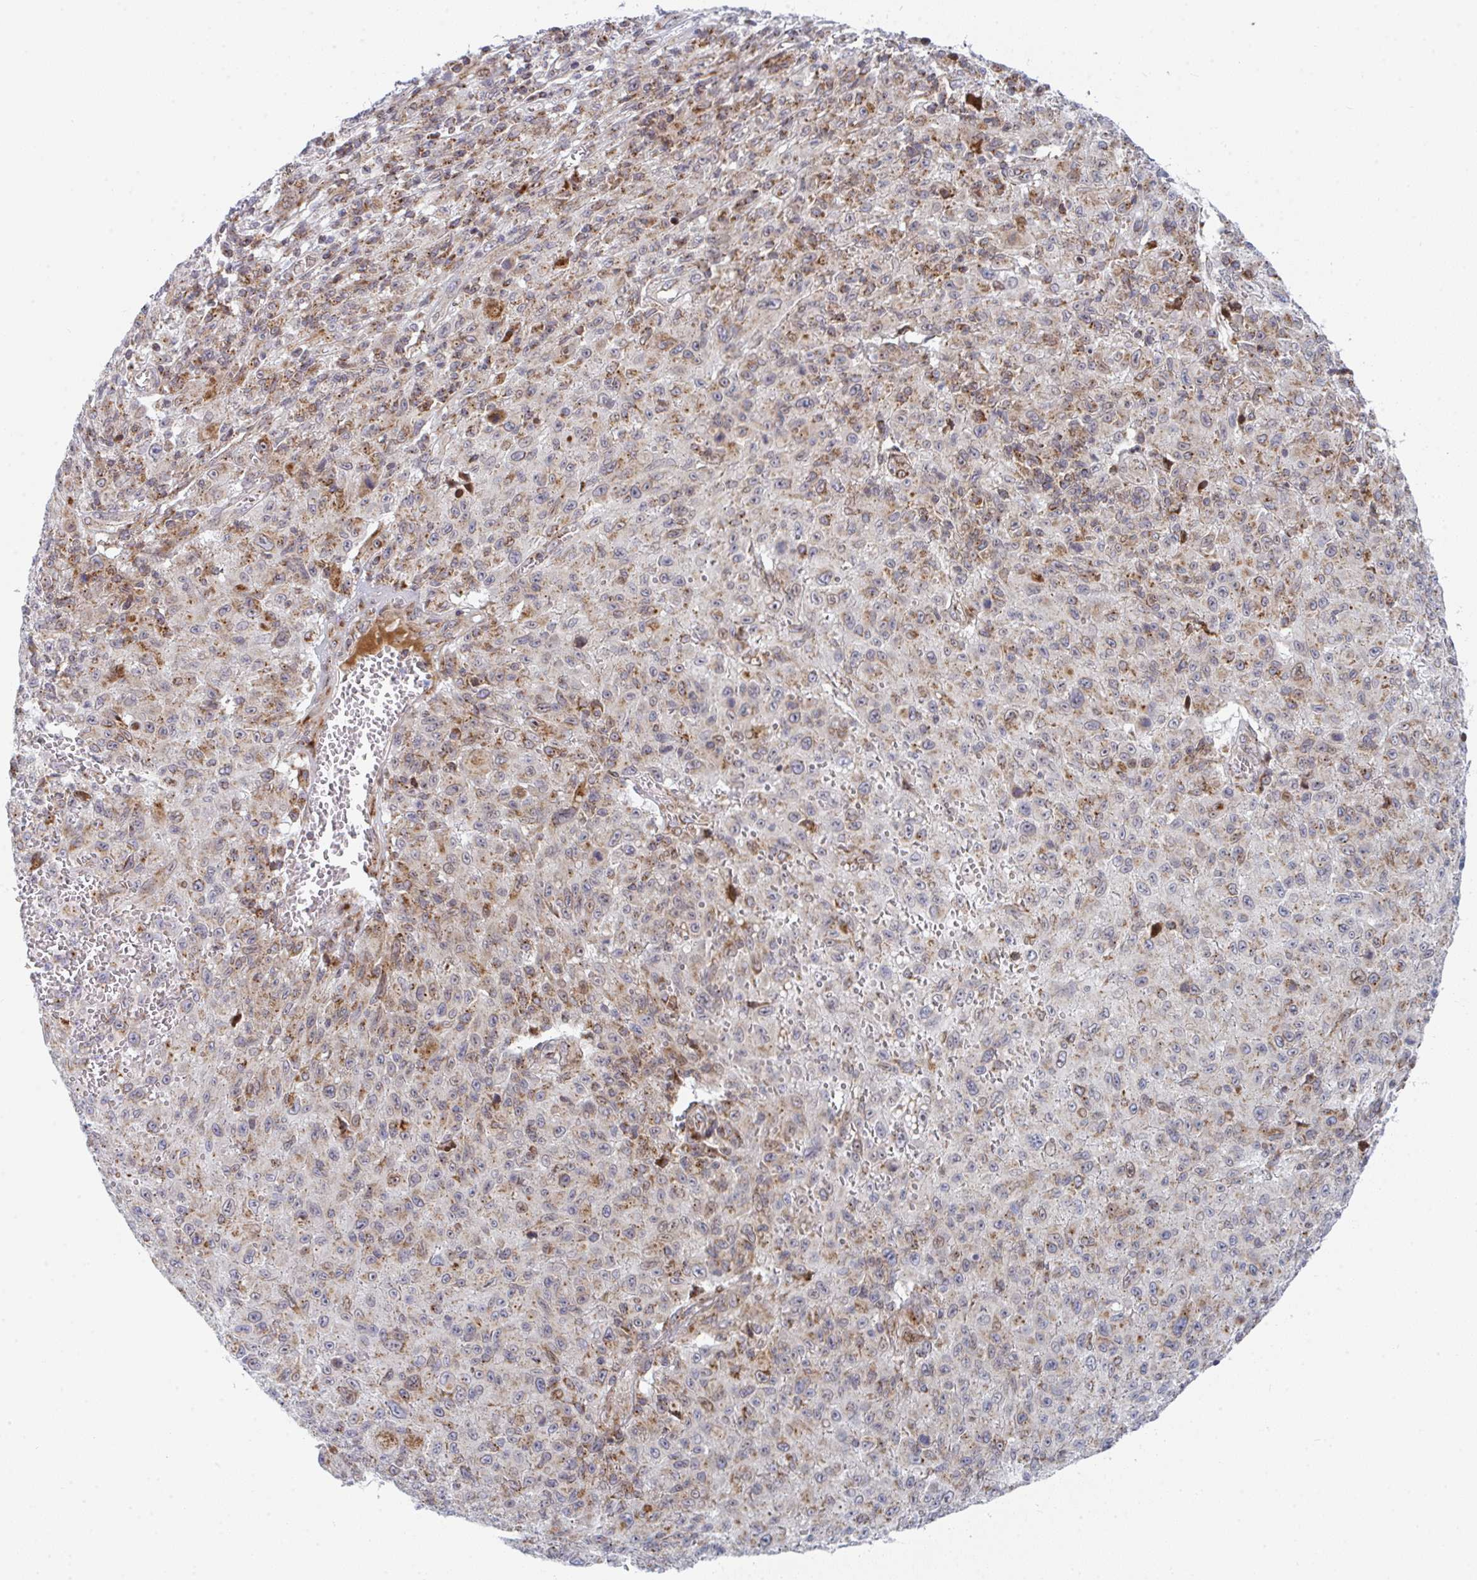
{"staining": {"intensity": "weak", "quantity": "25%-75%", "location": "cytoplasmic/membranous"}, "tissue": "melanoma", "cell_type": "Tumor cells", "image_type": "cancer", "snomed": [{"axis": "morphology", "description": "Malignant melanoma, NOS"}, {"axis": "topography", "description": "Skin"}], "caption": "Melanoma stained with a brown dye shows weak cytoplasmic/membranous positive expression in about 25%-75% of tumor cells.", "gene": "PRKCH", "patient": {"sex": "male", "age": 46}}